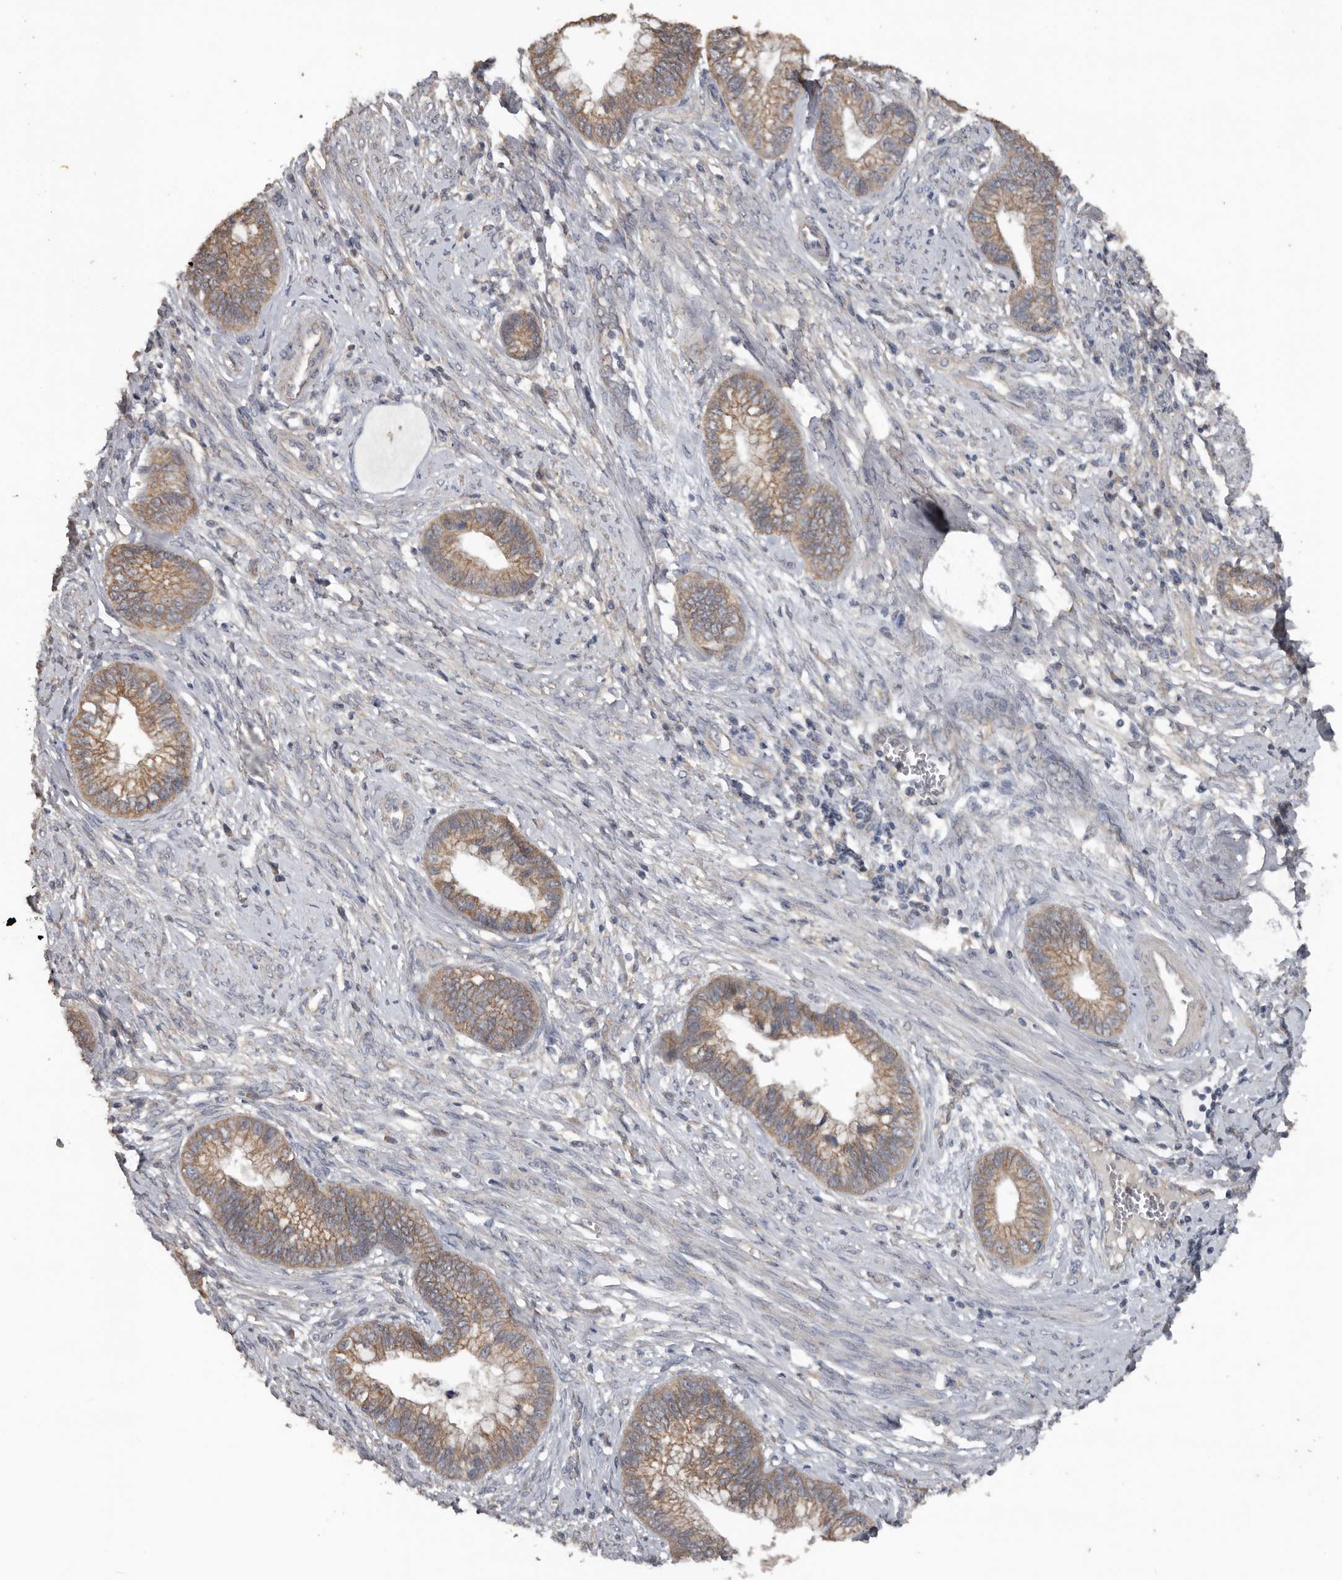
{"staining": {"intensity": "weak", "quantity": ">75%", "location": "cytoplasmic/membranous"}, "tissue": "cervical cancer", "cell_type": "Tumor cells", "image_type": "cancer", "snomed": [{"axis": "morphology", "description": "Adenocarcinoma, NOS"}, {"axis": "topography", "description": "Cervix"}], "caption": "A brown stain labels weak cytoplasmic/membranous positivity of a protein in human cervical cancer (adenocarcinoma) tumor cells.", "gene": "HYAL4", "patient": {"sex": "female", "age": 44}}